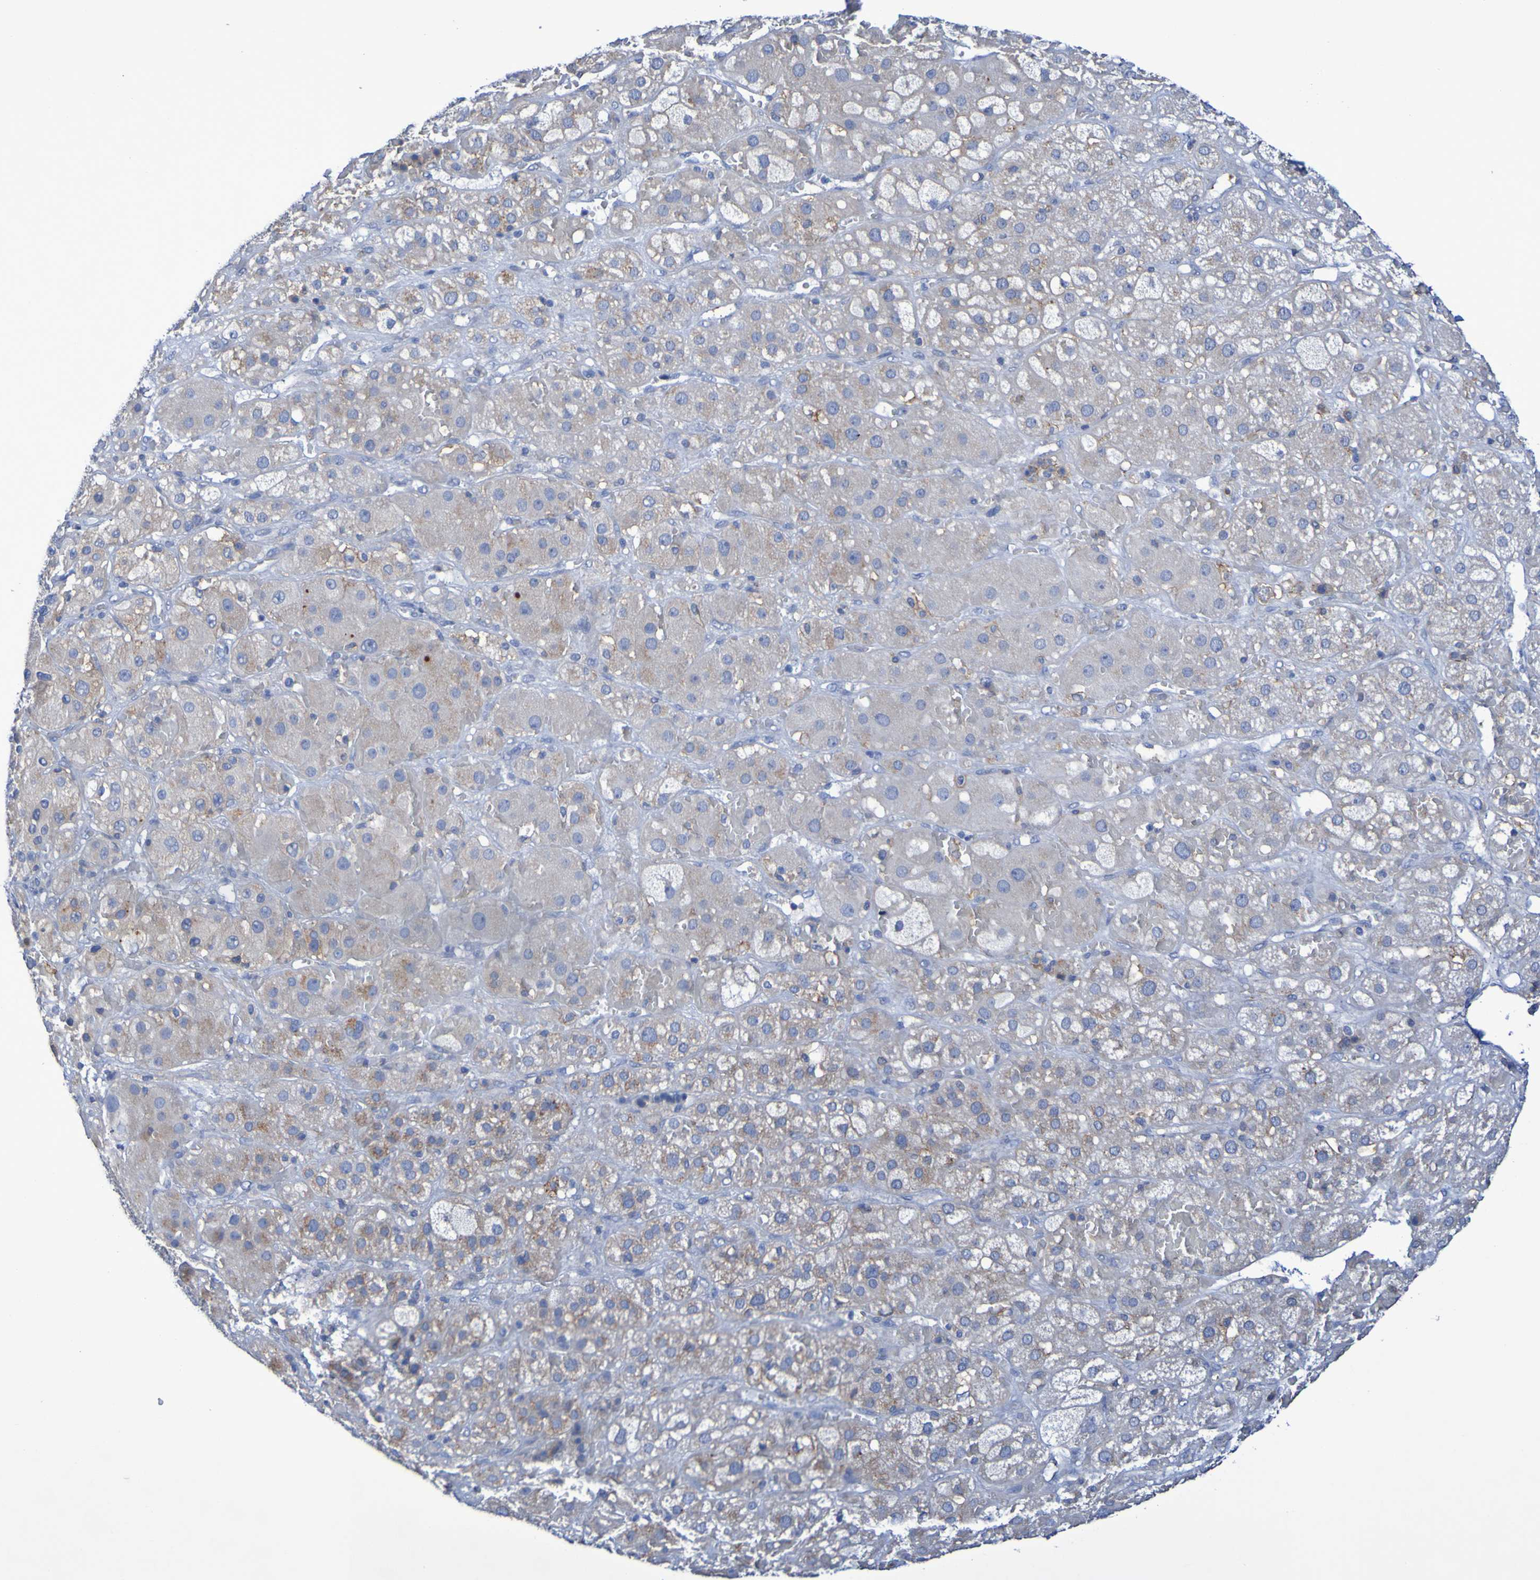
{"staining": {"intensity": "weak", "quantity": "25%-75%", "location": "cytoplasmic/membranous"}, "tissue": "adrenal gland", "cell_type": "Glandular cells", "image_type": "normal", "snomed": [{"axis": "morphology", "description": "Normal tissue, NOS"}, {"axis": "topography", "description": "Adrenal gland"}], "caption": "Immunohistochemical staining of normal adrenal gland reveals low levels of weak cytoplasmic/membranous expression in about 25%-75% of glandular cells. The staining is performed using DAB brown chromogen to label protein expression. The nuclei are counter-stained blue using hematoxylin.", "gene": "SLC3A2", "patient": {"sex": "female", "age": 47}}